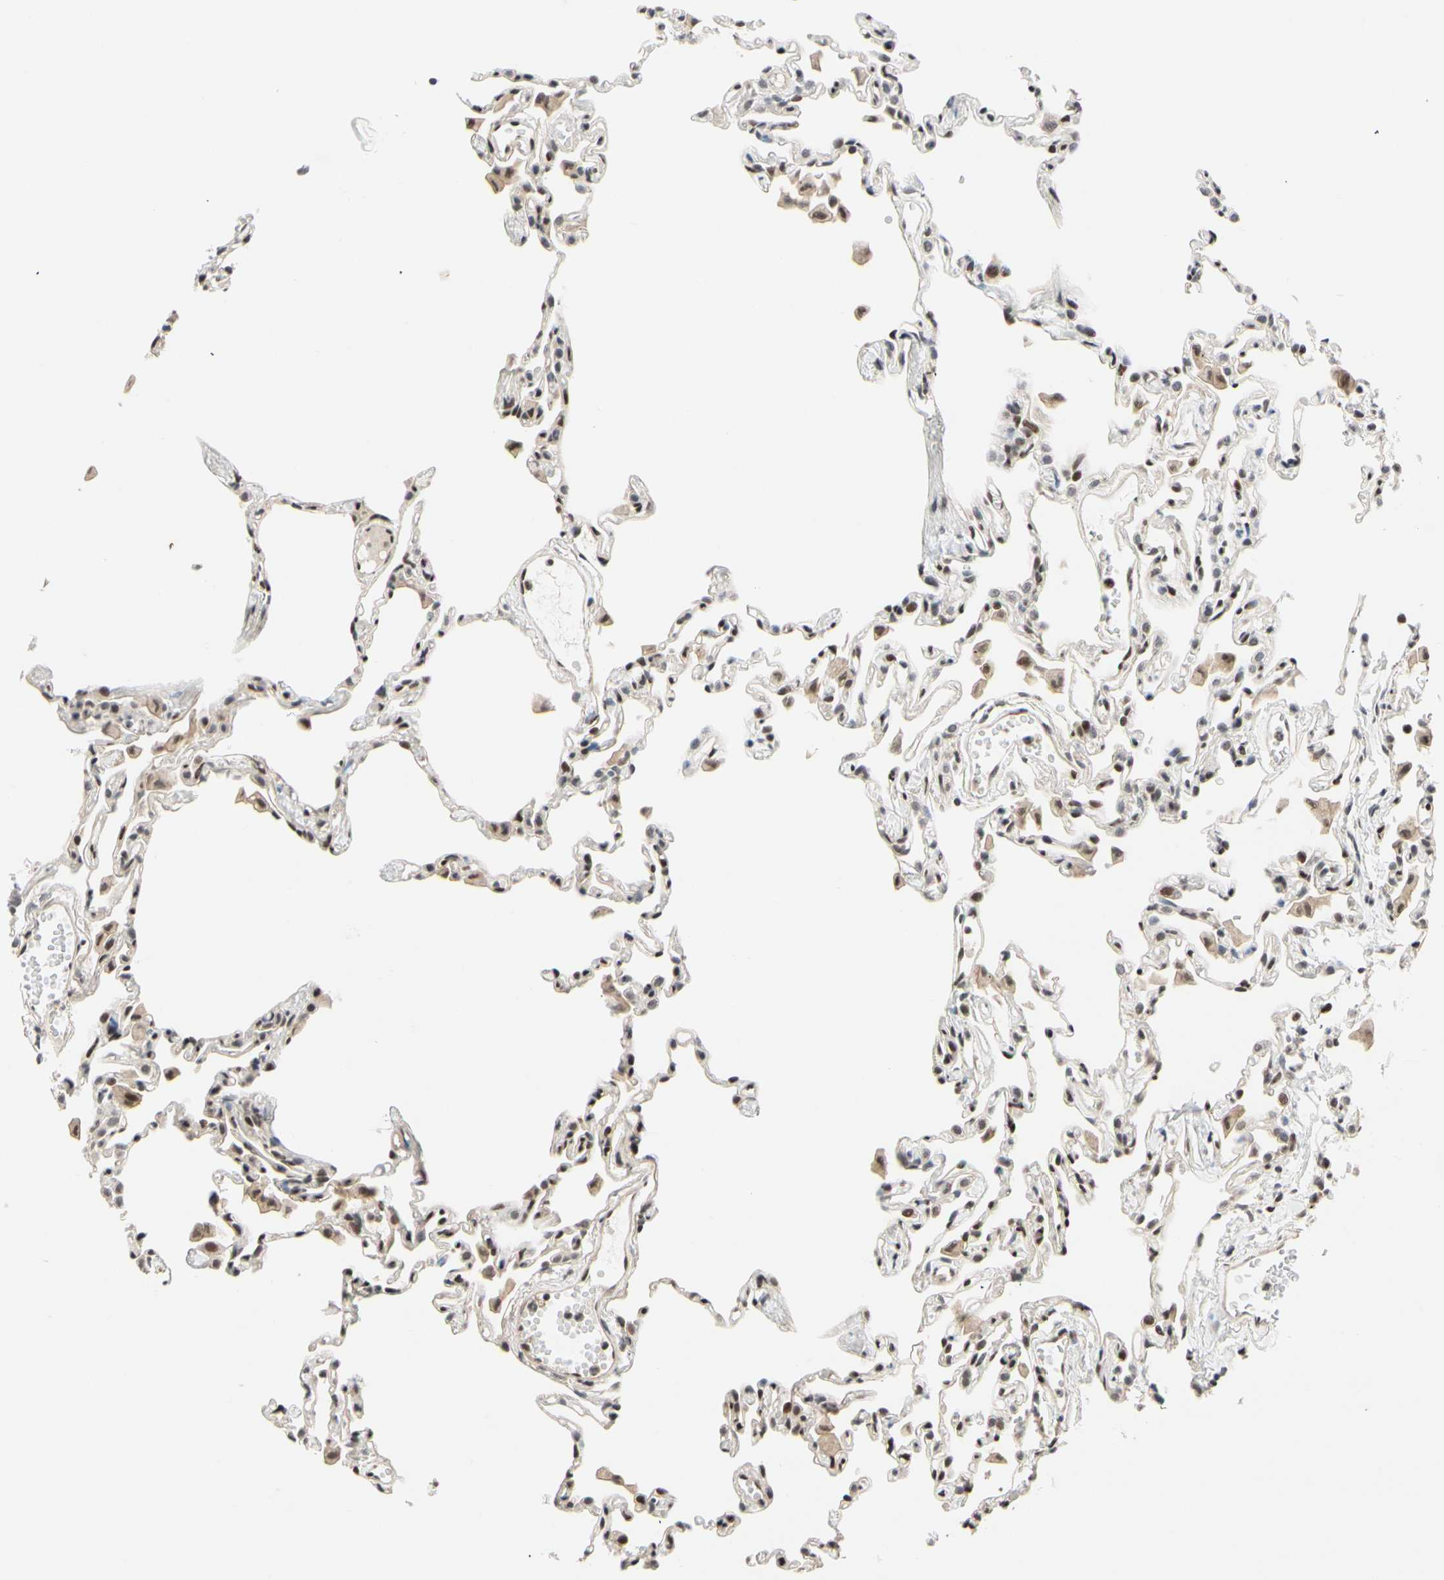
{"staining": {"intensity": "moderate", "quantity": "25%-75%", "location": "nuclear"}, "tissue": "lung", "cell_type": "Alveolar cells", "image_type": "normal", "snomed": [{"axis": "morphology", "description": "Normal tissue, NOS"}, {"axis": "topography", "description": "Lung"}], "caption": "A micrograph showing moderate nuclear positivity in about 25%-75% of alveolar cells in unremarkable lung, as visualized by brown immunohistochemical staining.", "gene": "TAF4", "patient": {"sex": "female", "age": 49}}